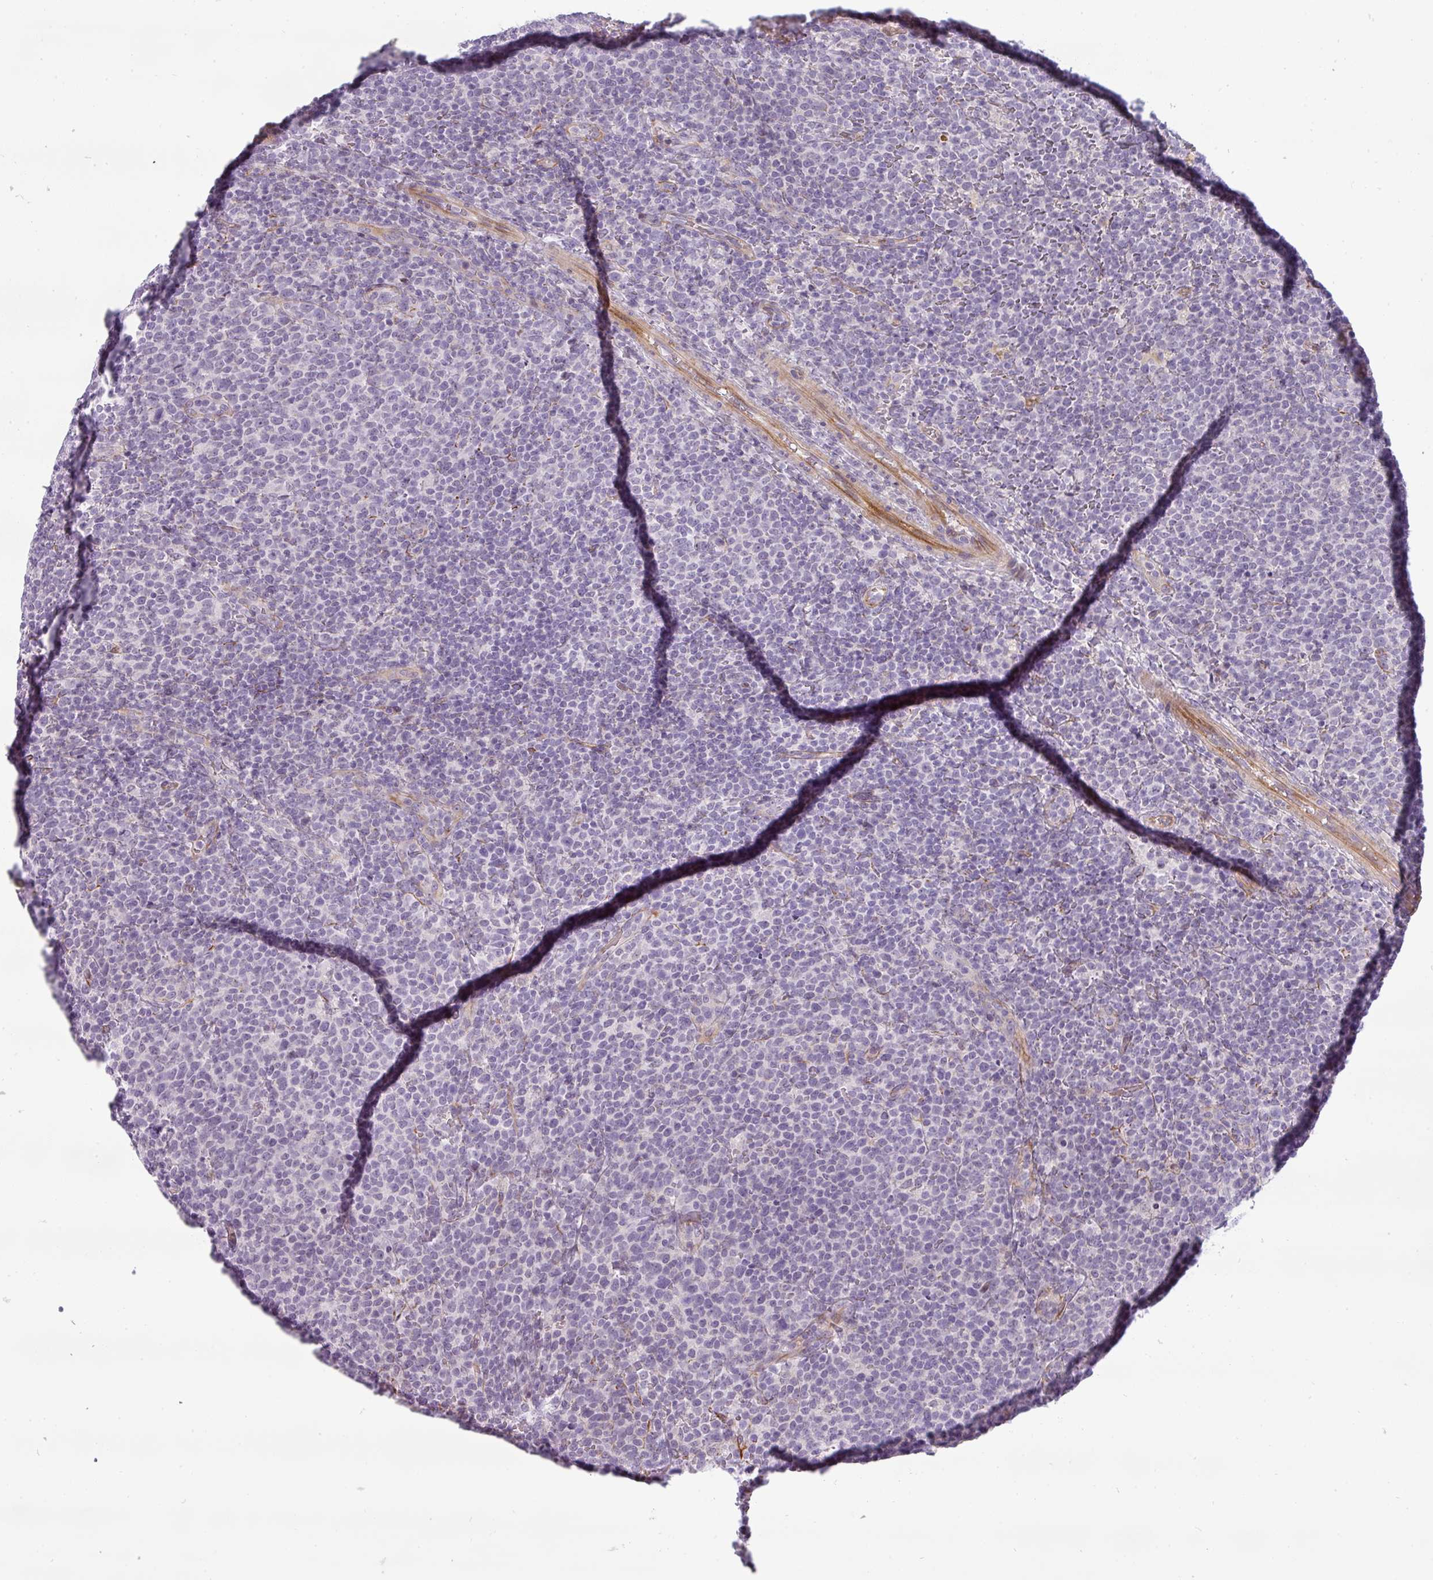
{"staining": {"intensity": "negative", "quantity": "none", "location": "none"}, "tissue": "lymphoma", "cell_type": "Tumor cells", "image_type": "cancer", "snomed": [{"axis": "morphology", "description": "Malignant lymphoma, non-Hodgkin's type, High grade"}, {"axis": "topography", "description": "Lymph node"}], "caption": "Human lymphoma stained for a protein using immunohistochemistry reveals no staining in tumor cells.", "gene": "CHRDL1", "patient": {"sex": "male", "age": 61}}